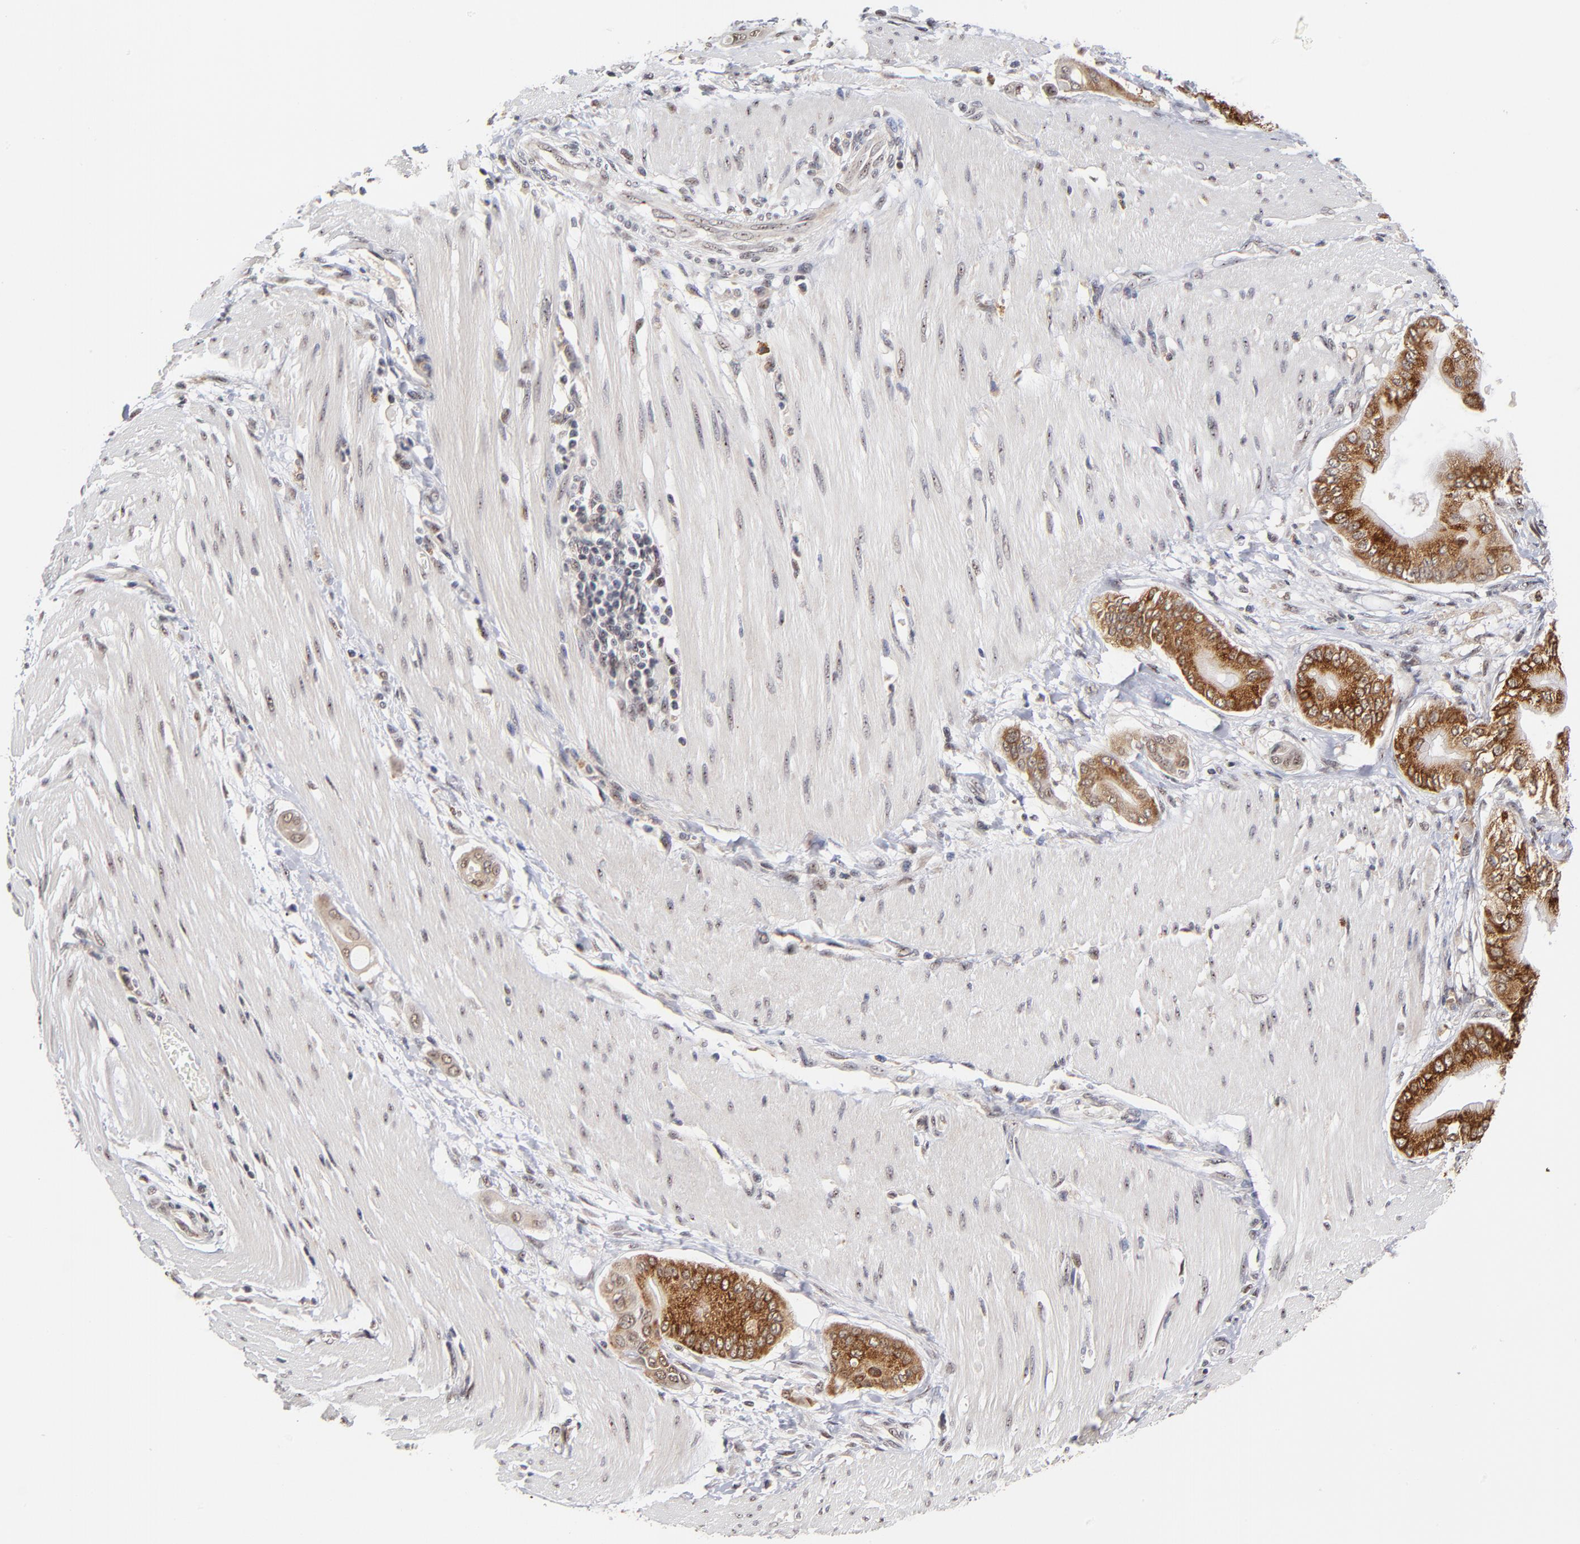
{"staining": {"intensity": "moderate", "quantity": "25%-75%", "location": "cytoplasmic/membranous"}, "tissue": "pancreatic cancer", "cell_type": "Tumor cells", "image_type": "cancer", "snomed": [{"axis": "morphology", "description": "Adenocarcinoma, NOS"}, {"axis": "morphology", "description": "Adenocarcinoma, metastatic, NOS"}, {"axis": "topography", "description": "Lymph node"}, {"axis": "topography", "description": "Pancreas"}, {"axis": "topography", "description": "Duodenum"}], "caption": "Protein expression analysis of human pancreatic cancer reveals moderate cytoplasmic/membranous positivity in approximately 25%-75% of tumor cells.", "gene": "ZNF419", "patient": {"sex": "female", "age": 64}}